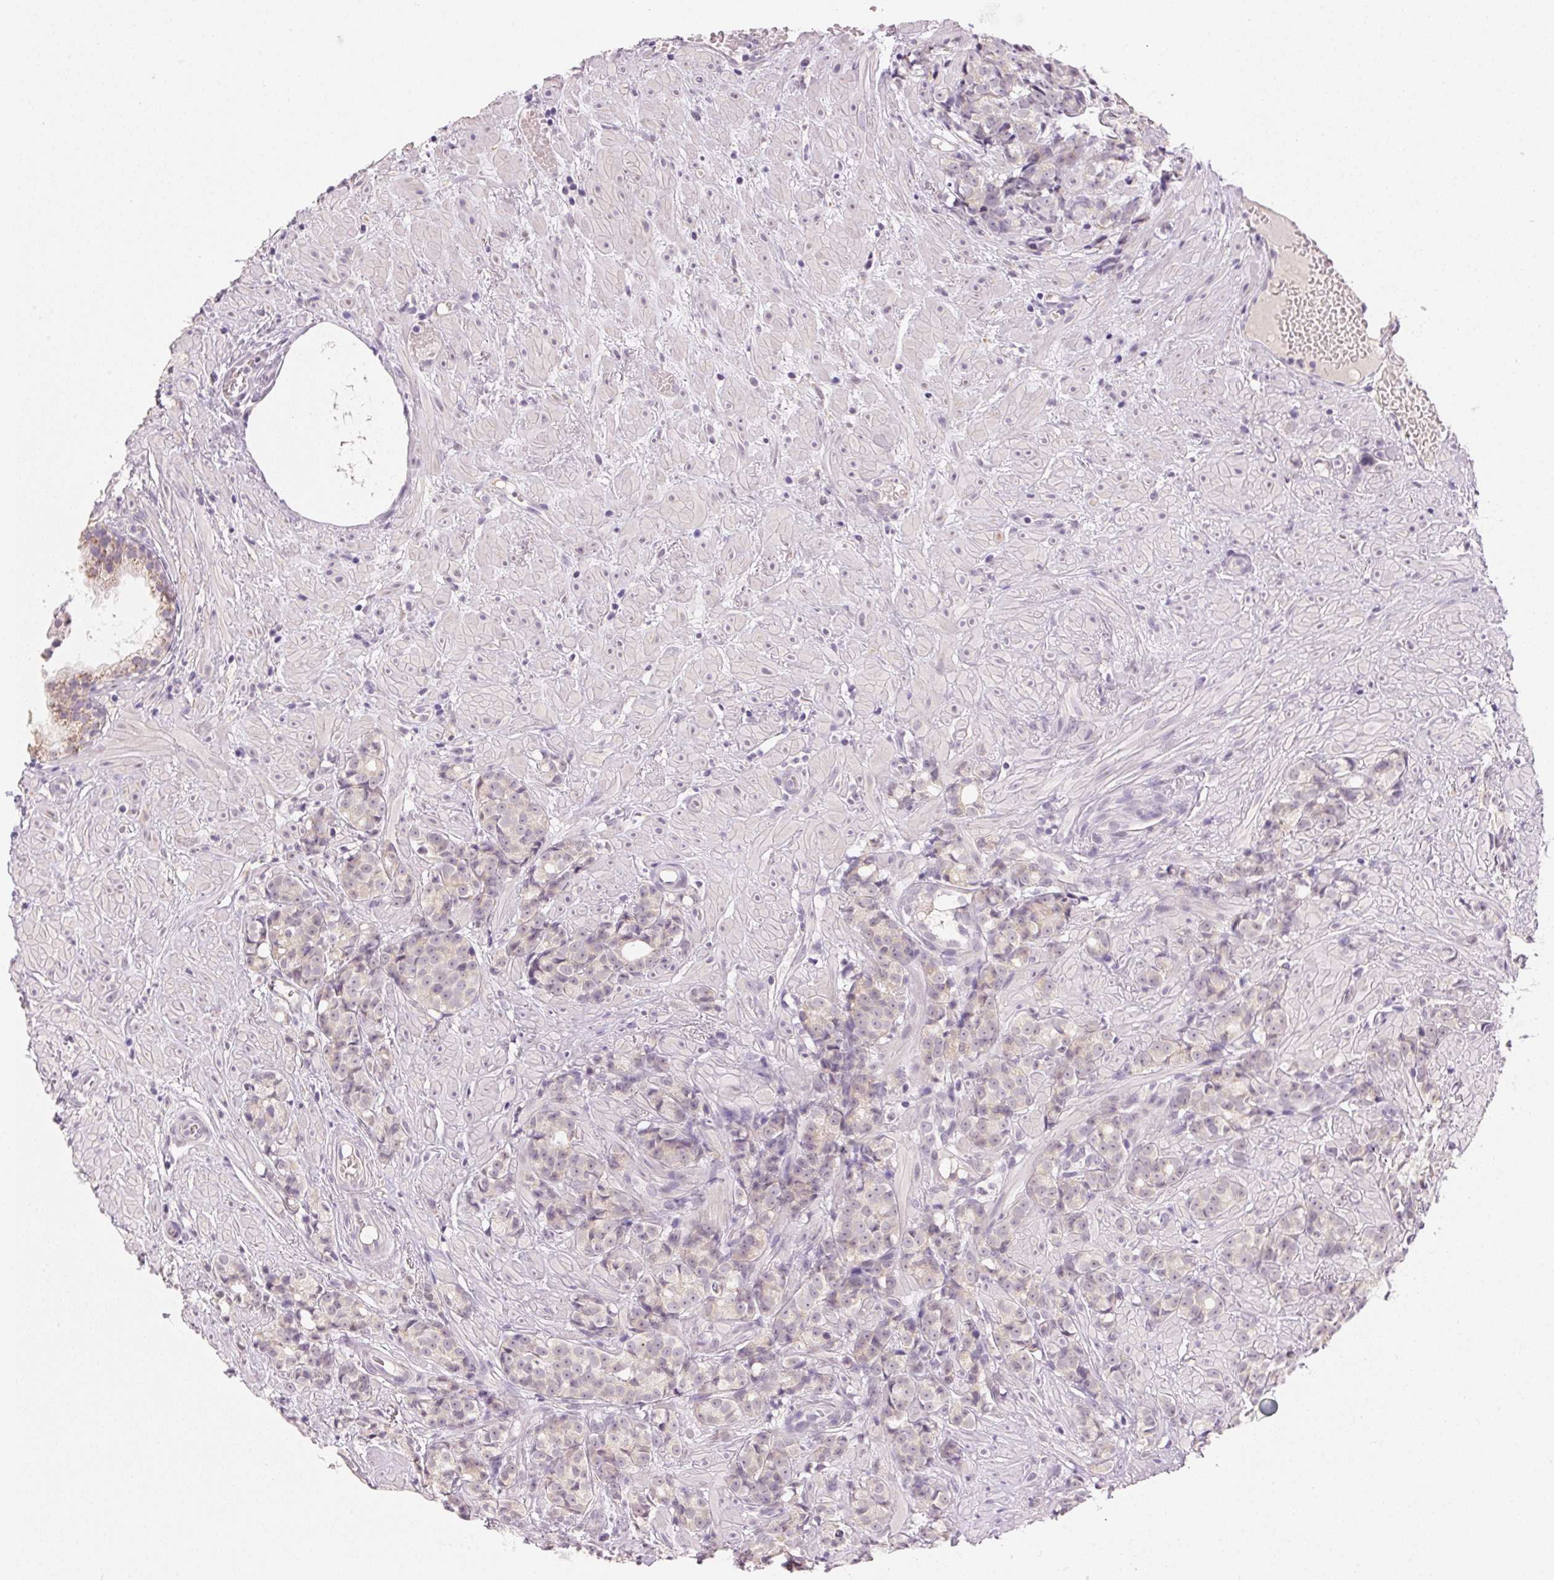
{"staining": {"intensity": "negative", "quantity": "none", "location": "none"}, "tissue": "prostate cancer", "cell_type": "Tumor cells", "image_type": "cancer", "snomed": [{"axis": "morphology", "description": "Adenocarcinoma, High grade"}, {"axis": "topography", "description": "Prostate"}], "caption": "Adenocarcinoma (high-grade) (prostate) stained for a protein using IHC reveals no staining tumor cells.", "gene": "CYP11B1", "patient": {"sex": "male", "age": 81}}